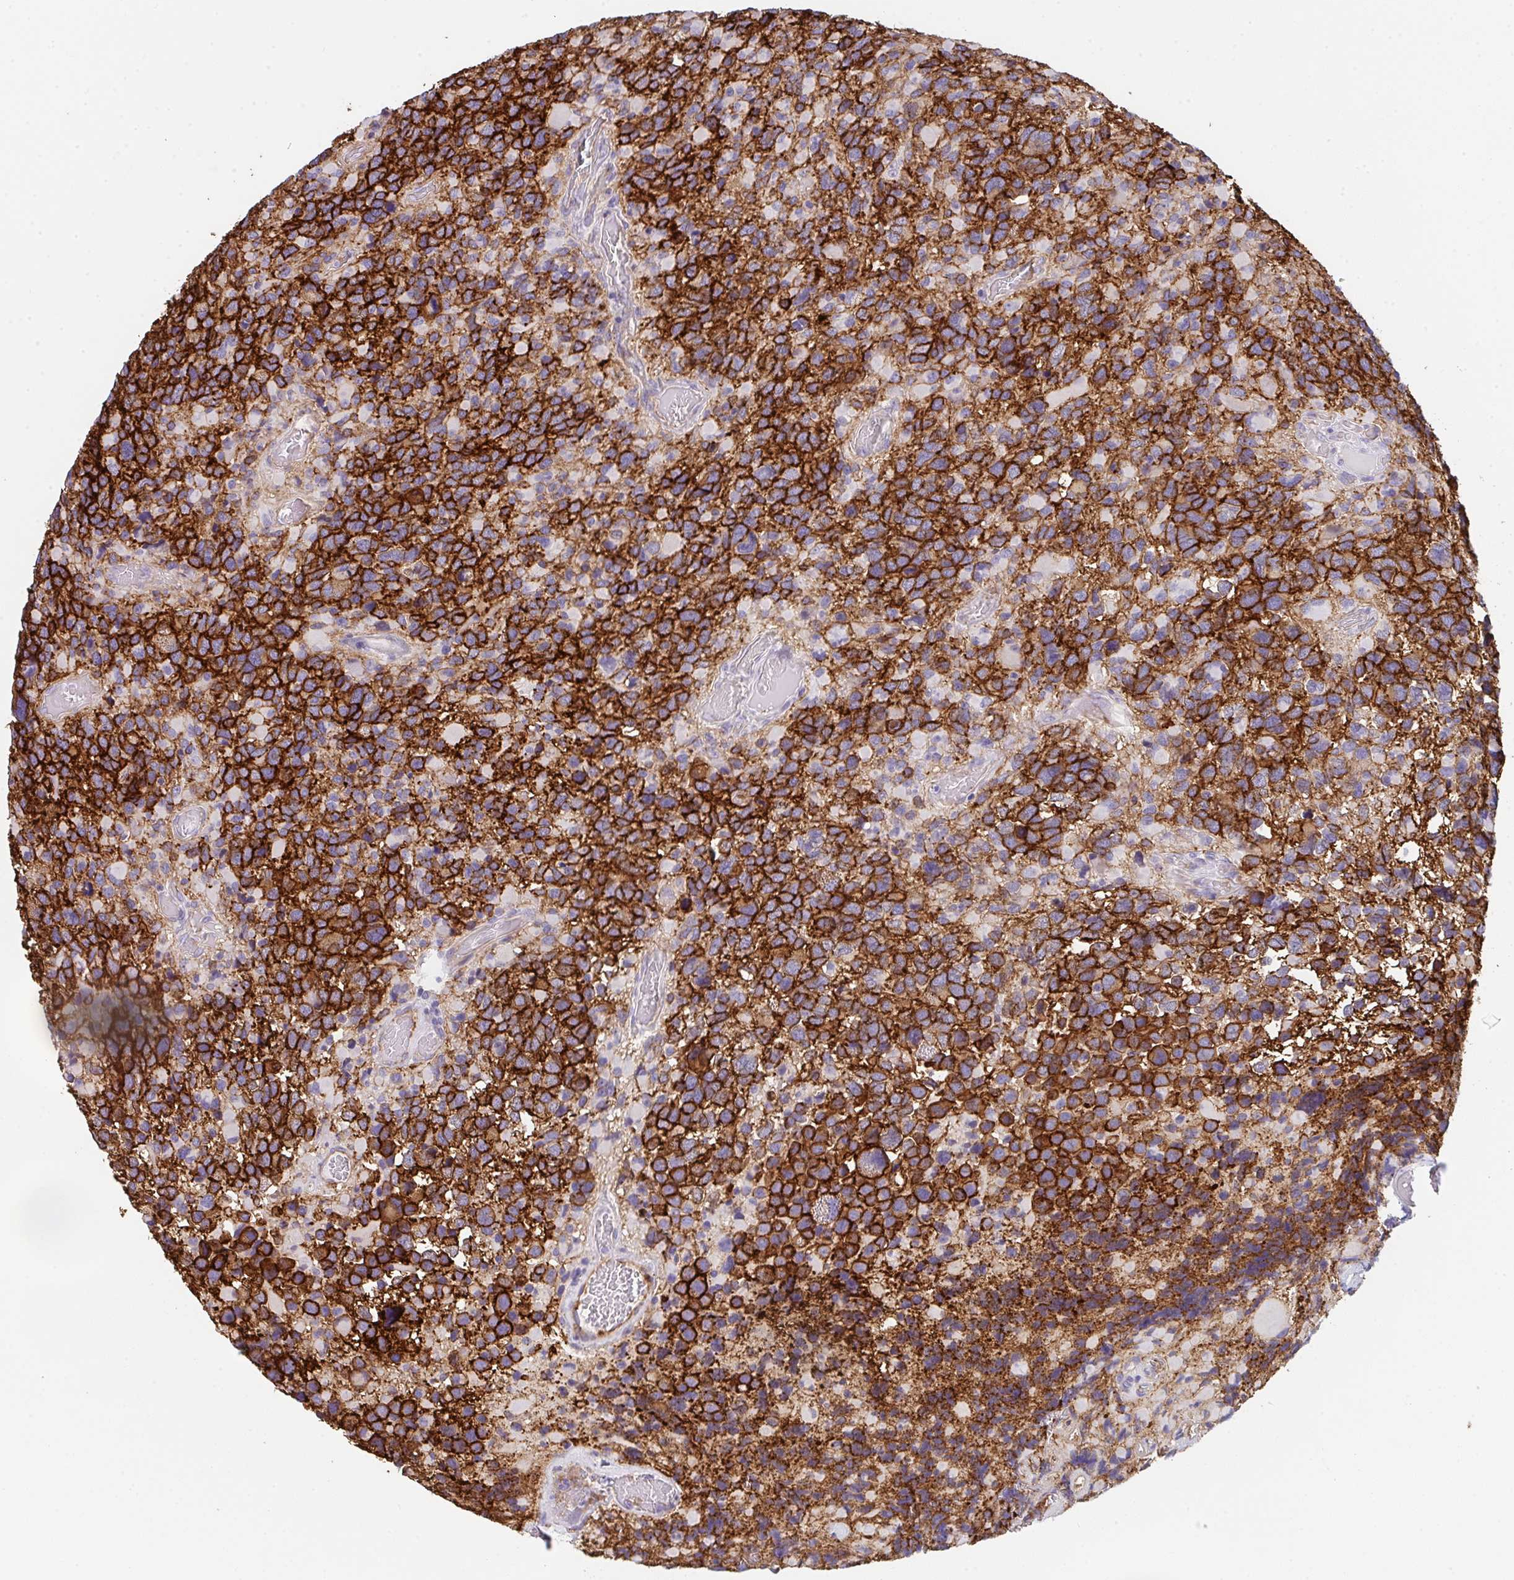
{"staining": {"intensity": "strong", "quantity": ">75%", "location": "cytoplasmic/membranous"}, "tissue": "glioma", "cell_type": "Tumor cells", "image_type": "cancer", "snomed": [{"axis": "morphology", "description": "Glioma, malignant, High grade"}, {"axis": "topography", "description": "Brain"}], "caption": "Immunohistochemistry histopathology image of human malignant high-grade glioma stained for a protein (brown), which exhibits high levels of strong cytoplasmic/membranous positivity in approximately >75% of tumor cells.", "gene": "DBN1", "patient": {"sex": "female", "age": 40}}